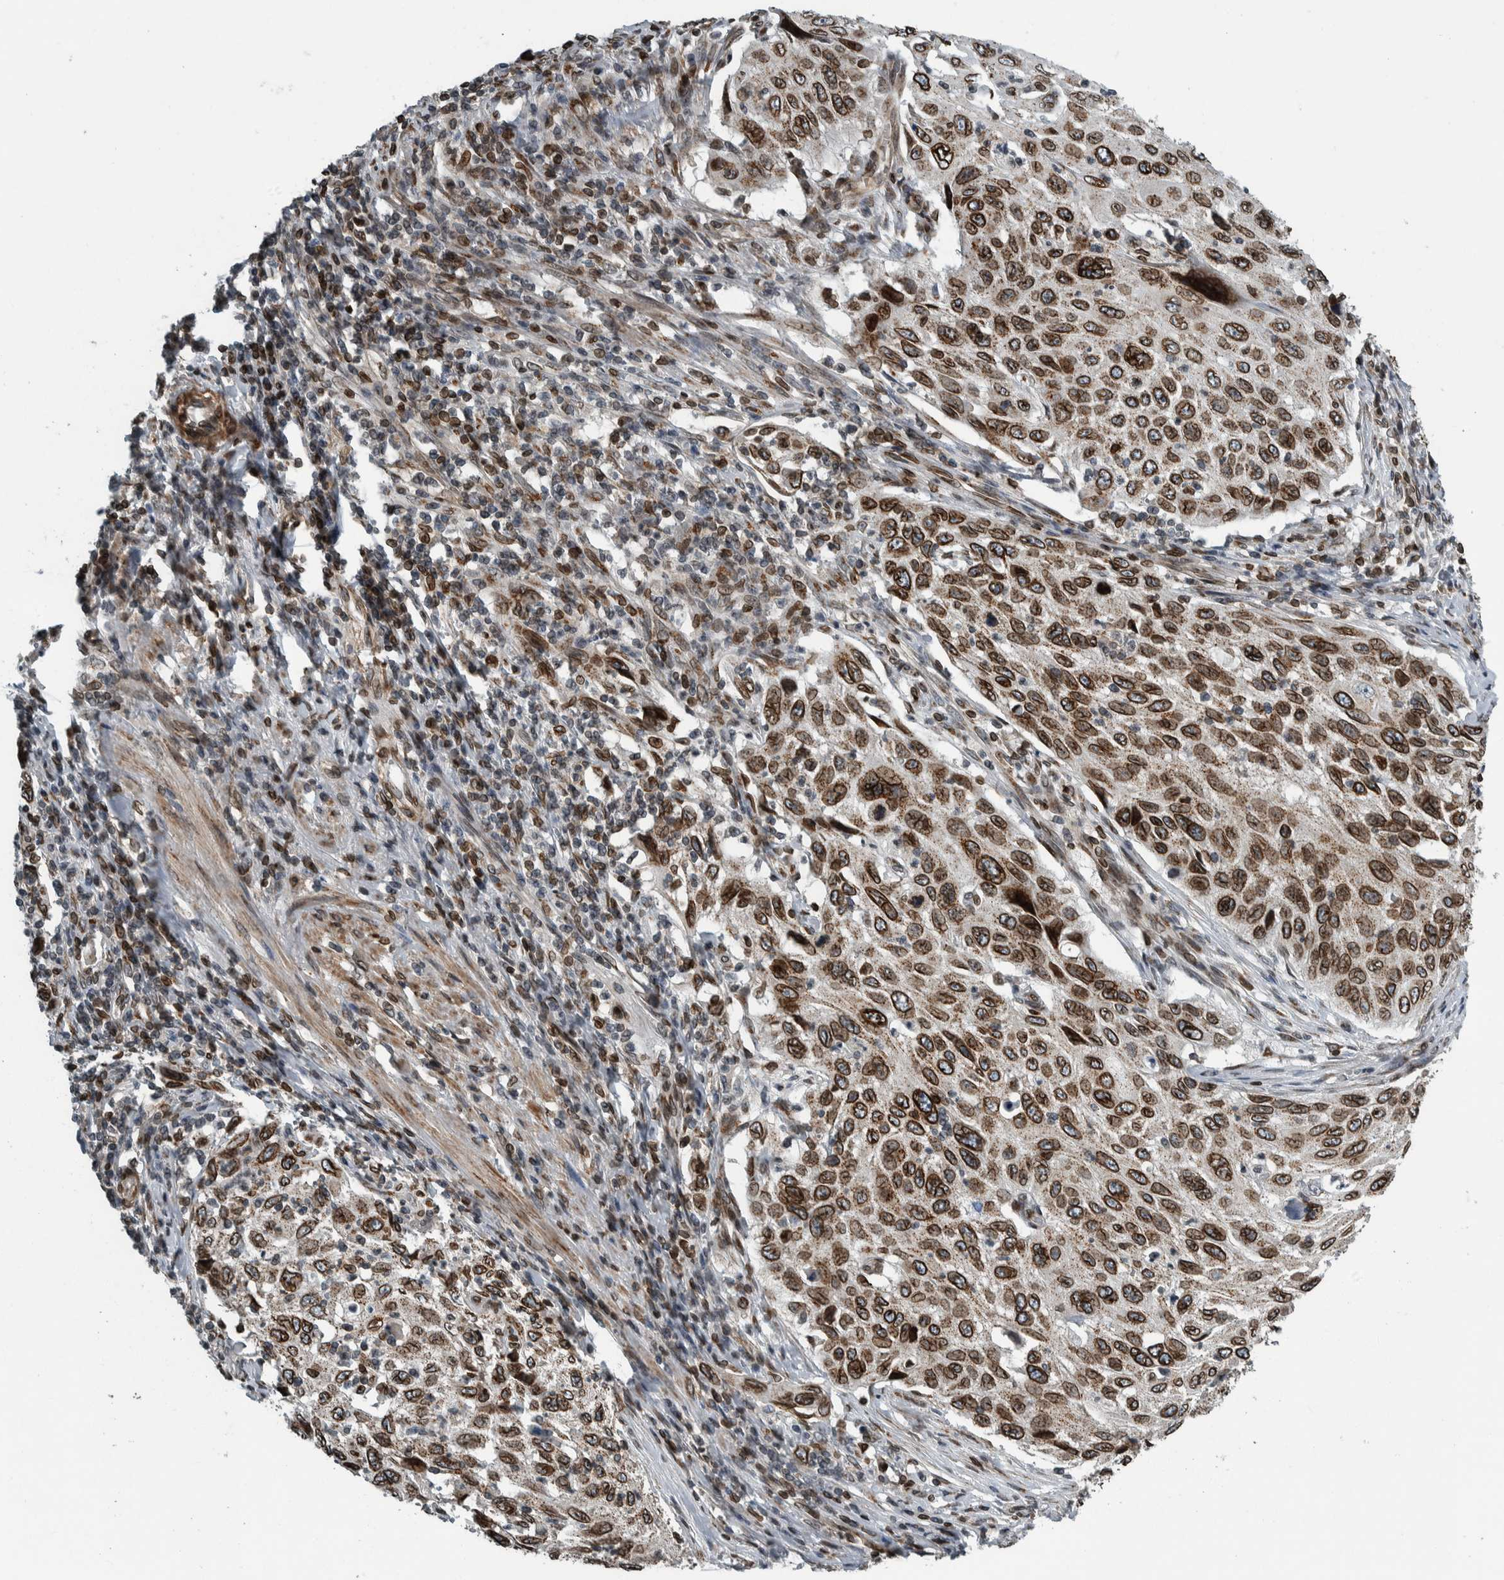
{"staining": {"intensity": "strong", "quantity": ">75%", "location": "cytoplasmic/membranous,nuclear"}, "tissue": "cervical cancer", "cell_type": "Tumor cells", "image_type": "cancer", "snomed": [{"axis": "morphology", "description": "Squamous cell carcinoma, NOS"}, {"axis": "topography", "description": "Cervix"}], "caption": "IHC photomicrograph of neoplastic tissue: cervical squamous cell carcinoma stained using IHC demonstrates high levels of strong protein expression localized specifically in the cytoplasmic/membranous and nuclear of tumor cells, appearing as a cytoplasmic/membranous and nuclear brown color.", "gene": "FAM135B", "patient": {"sex": "female", "age": 70}}